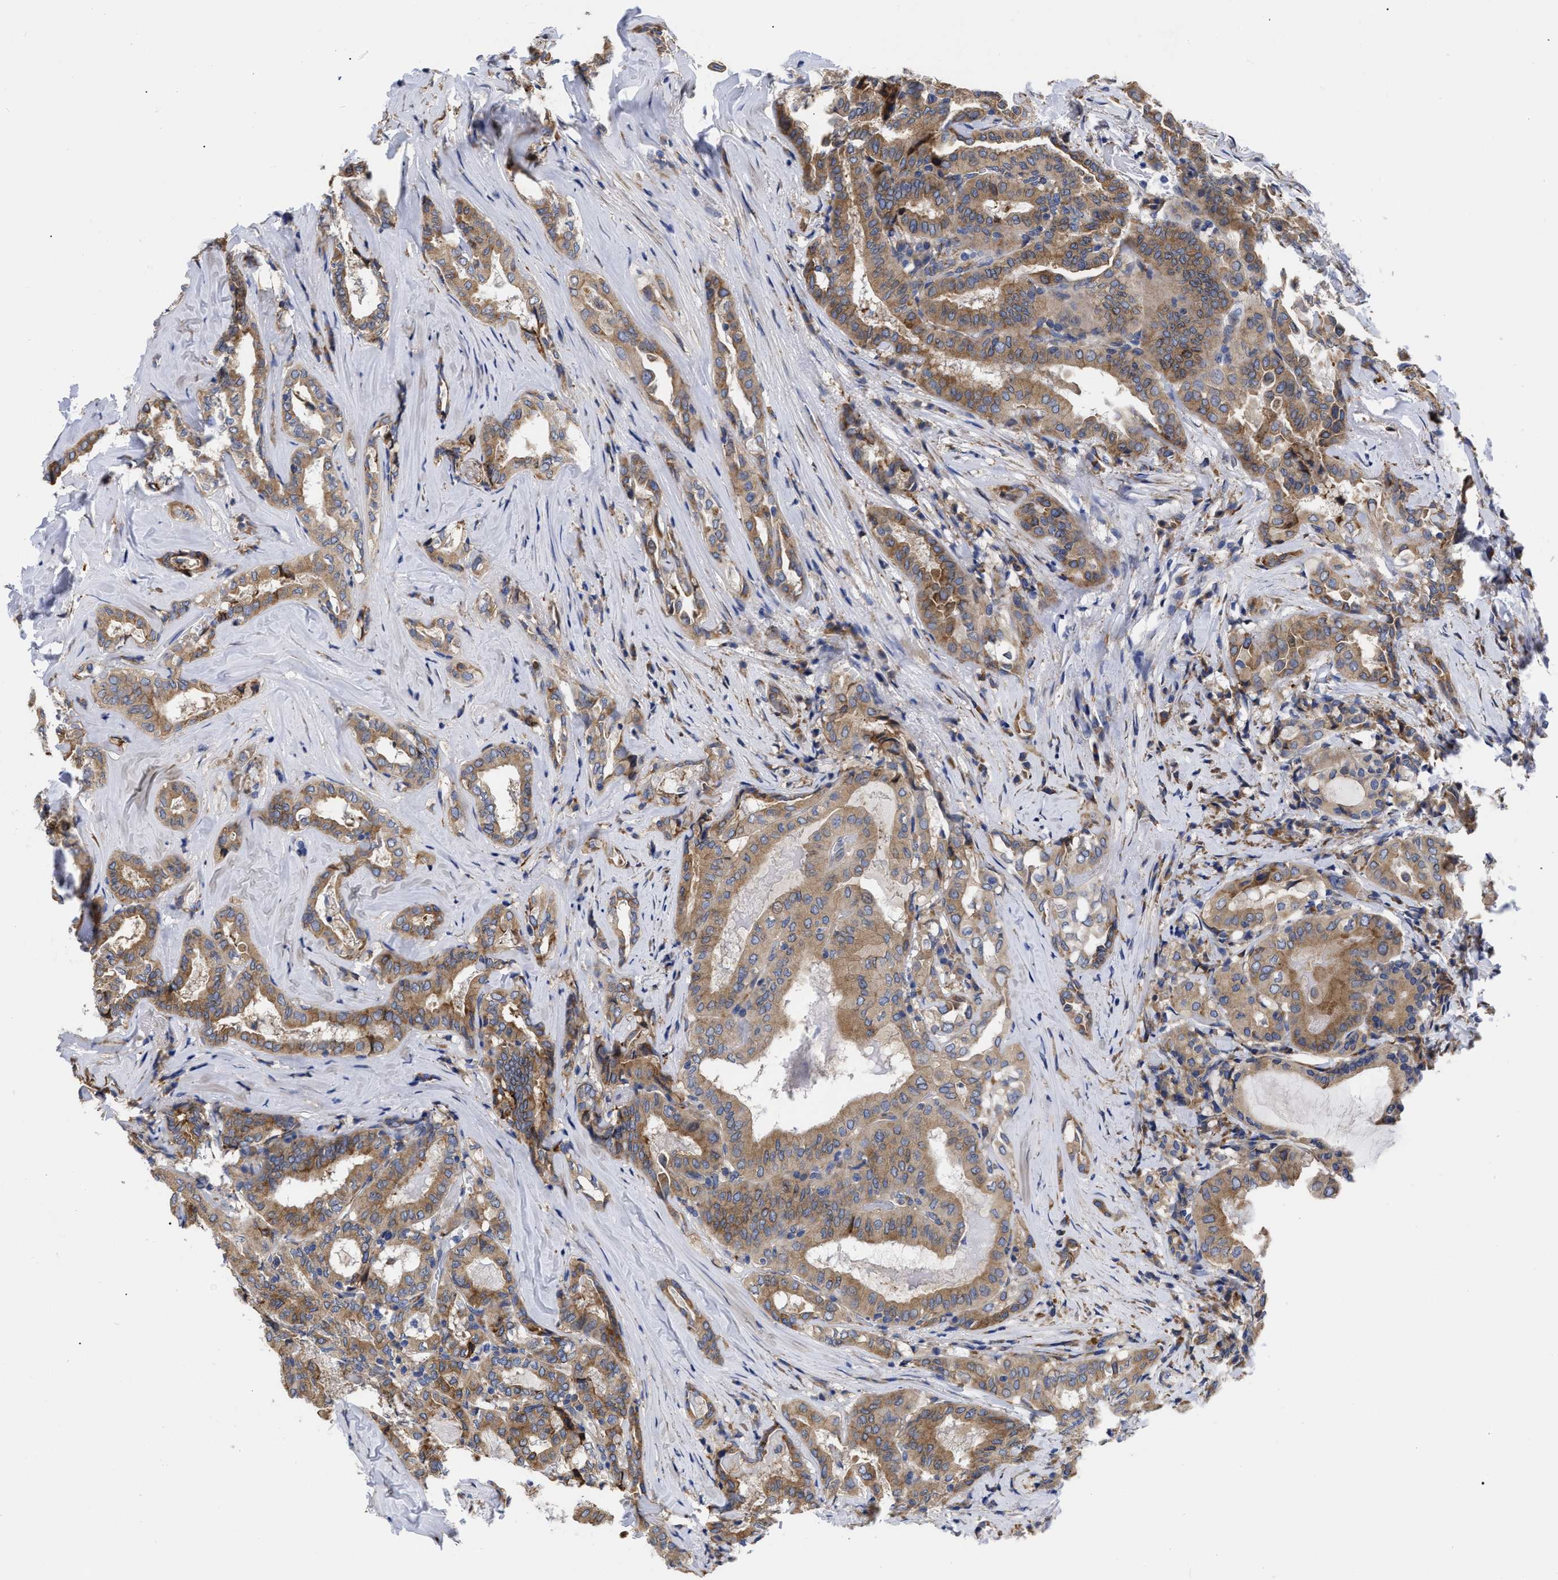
{"staining": {"intensity": "moderate", "quantity": ">75%", "location": "cytoplasmic/membranous"}, "tissue": "thyroid cancer", "cell_type": "Tumor cells", "image_type": "cancer", "snomed": [{"axis": "morphology", "description": "Papillary adenocarcinoma, NOS"}, {"axis": "topography", "description": "Thyroid gland"}], "caption": "IHC staining of thyroid papillary adenocarcinoma, which shows medium levels of moderate cytoplasmic/membranous expression in about >75% of tumor cells indicating moderate cytoplasmic/membranous protein staining. The staining was performed using DAB (3,3'-diaminobenzidine) (brown) for protein detection and nuclei were counterstained in hematoxylin (blue).", "gene": "CFAP298", "patient": {"sex": "female", "age": 42}}